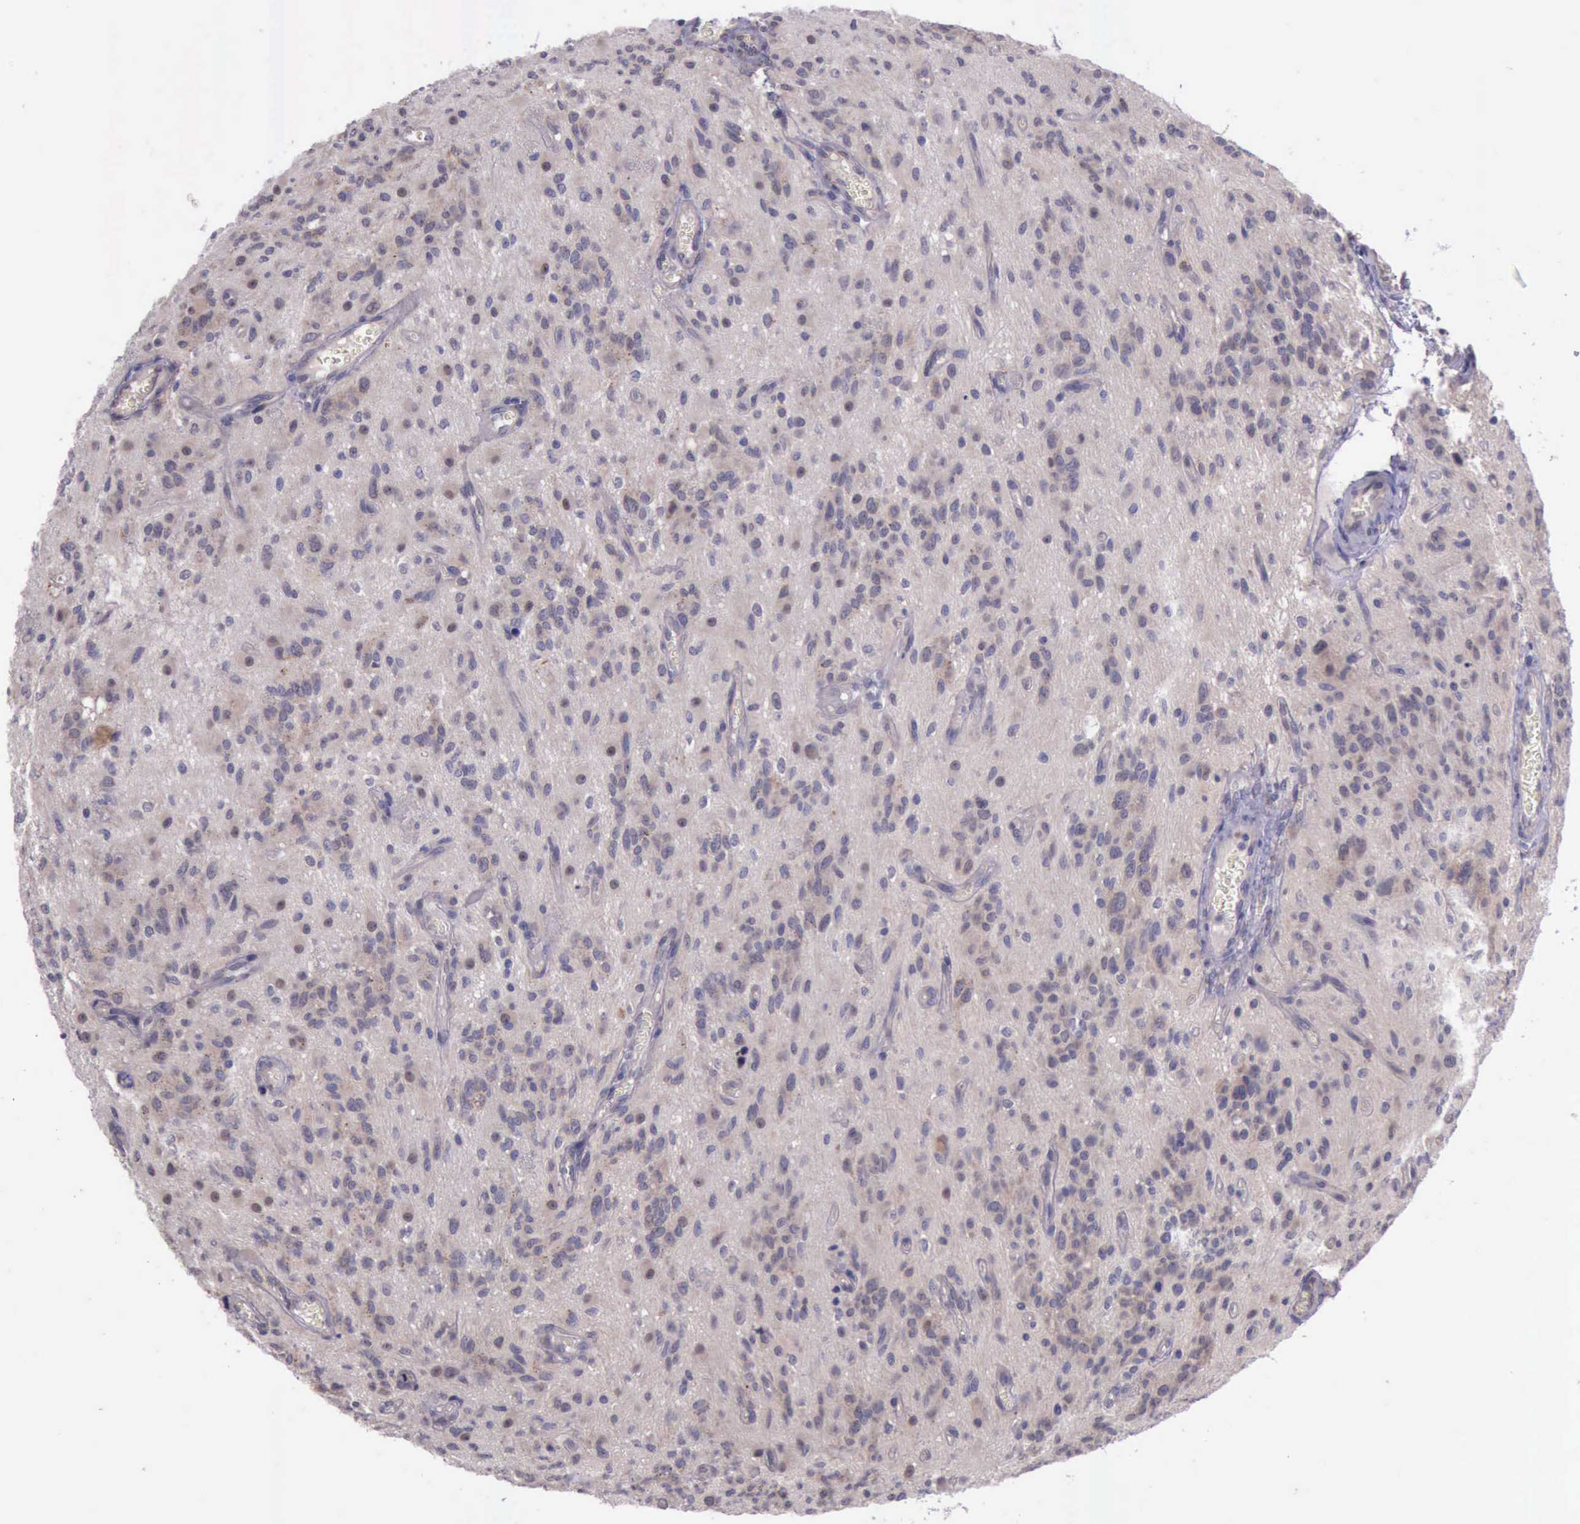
{"staining": {"intensity": "weak", "quantity": ">75%", "location": "cytoplasmic/membranous"}, "tissue": "glioma", "cell_type": "Tumor cells", "image_type": "cancer", "snomed": [{"axis": "morphology", "description": "Glioma, malignant, Low grade"}, {"axis": "topography", "description": "Brain"}], "caption": "Protein staining exhibits weak cytoplasmic/membranous staining in approximately >75% of tumor cells in glioma.", "gene": "PLEK2", "patient": {"sex": "female", "age": 15}}